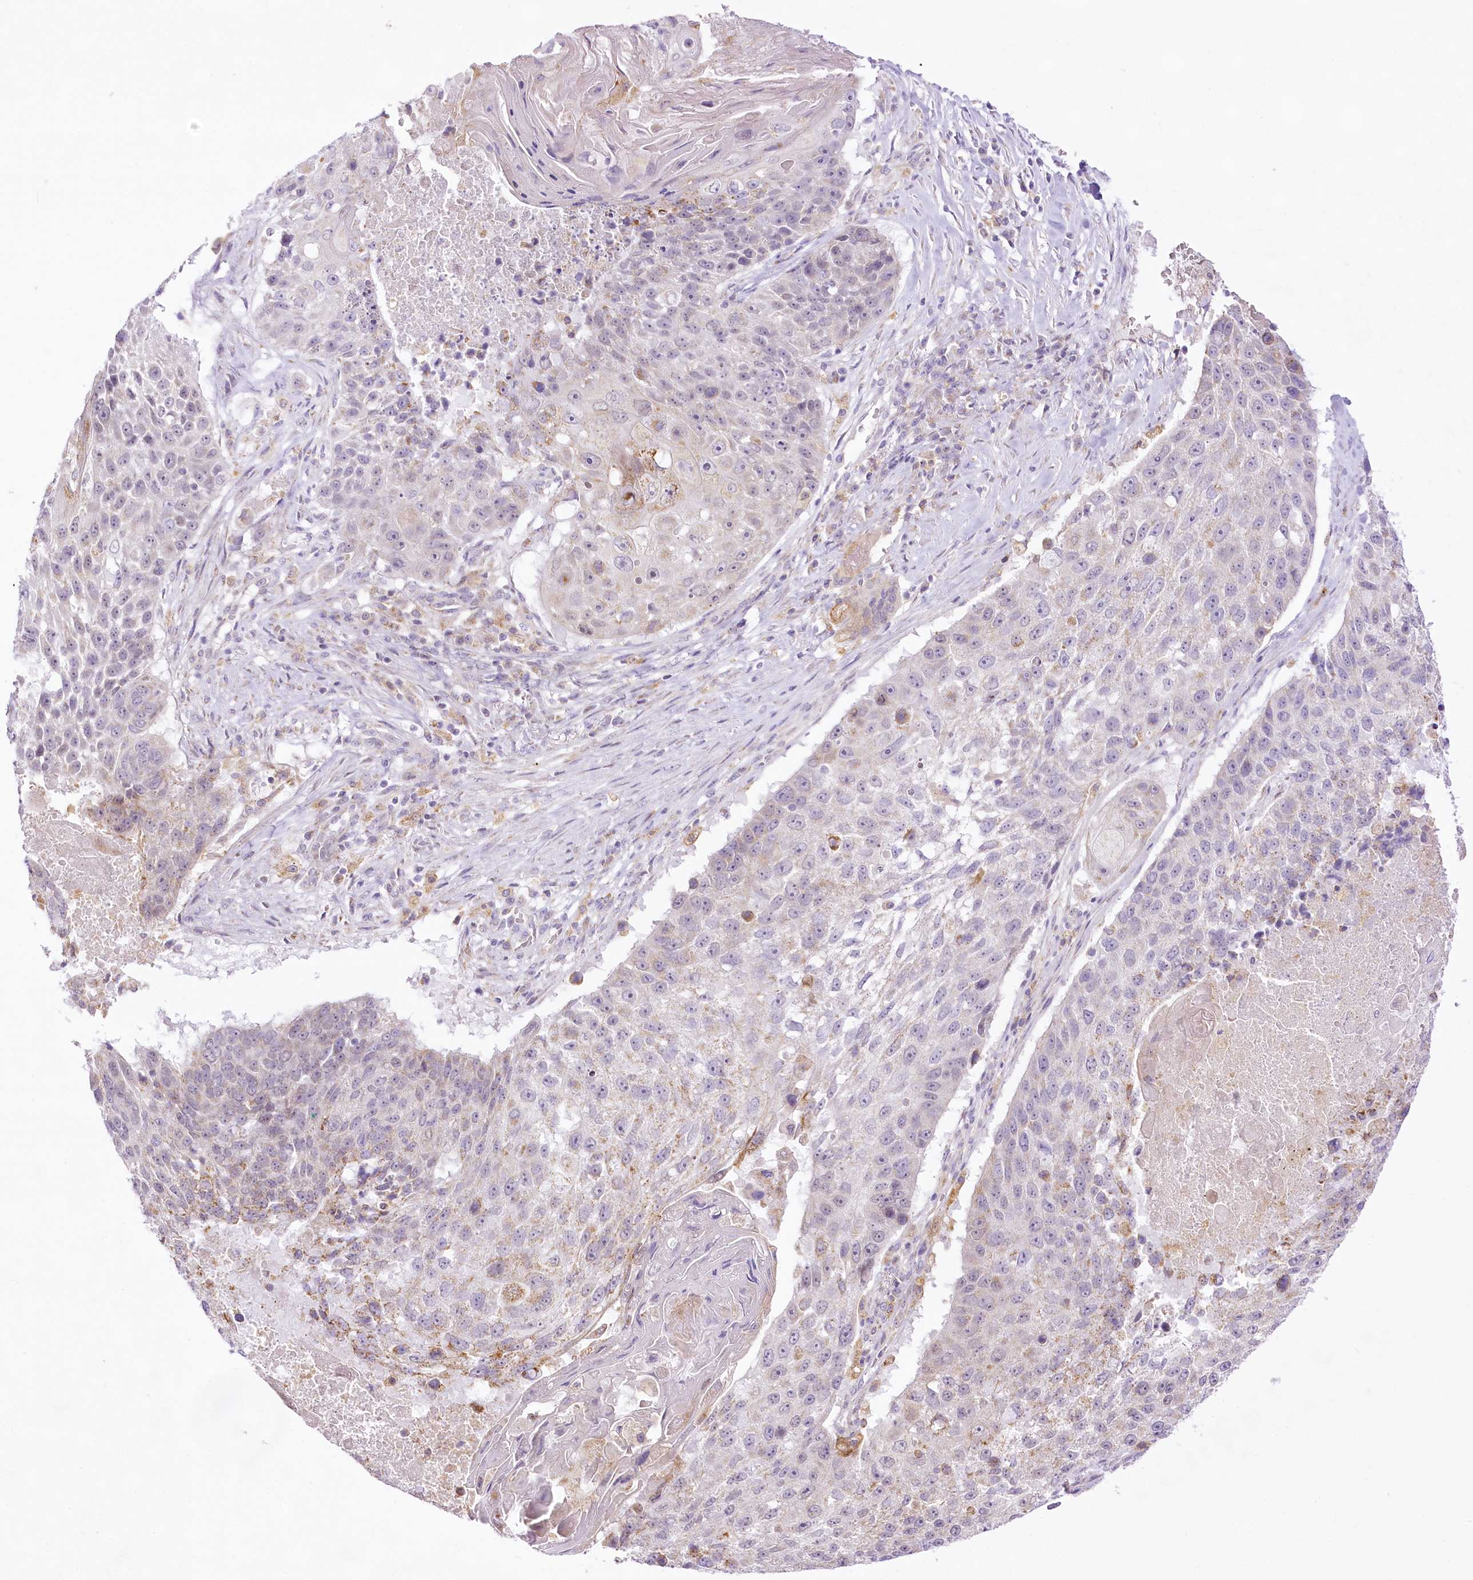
{"staining": {"intensity": "weak", "quantity": "<25%", "location": "cytoplasmic/membranous"}, "tissue": "lung cancer", "cell_type": "Tumor cells", "image_type": "cancer", "snomed": [{"axis": "morphology", "description": "Squamous cell carcinoma, NOS"}, {"axis": "topography", "description": "Lung"}], "caption": "Immunohistochemistry (IHC) photomicrograph of human lung cancer stained for a protein (brown), which demonstrates no staining in tumor cells. Brightfield microscopy of immunohistochemistry stained with DAB (brown) and hematoxylin (blue), captured at high magnification.", "gene": "CCDC30", "patient": {"sex": "male", "age": 61}}